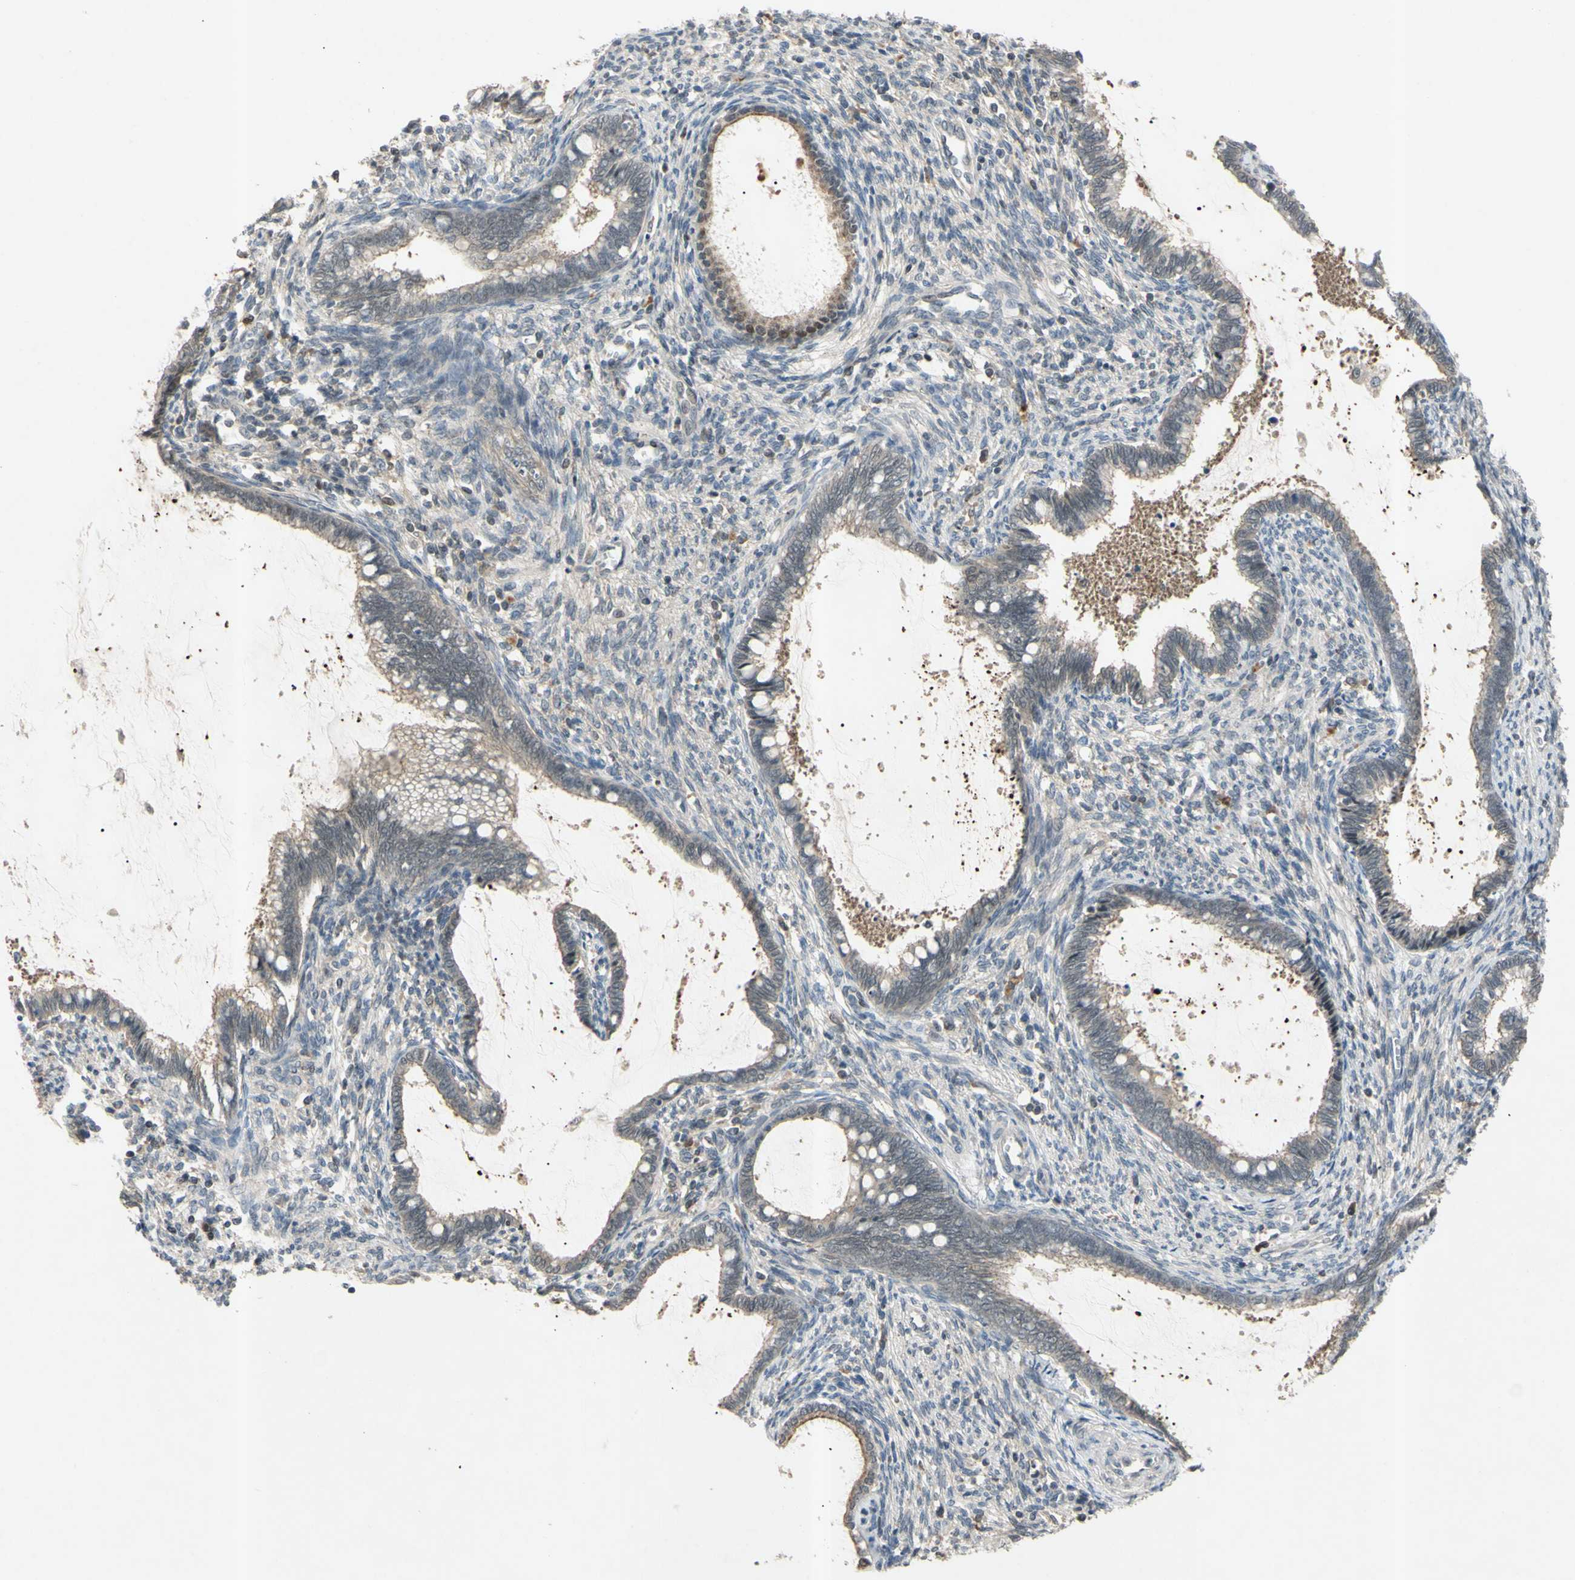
{"staining": {"intensity": "weak", "quantity": ">75%", "location": "cytoplasmic/membranous"}, "tissue": "cervical cancer", "cell_type": "Tumor cells", "image_type": "cancer", "snomed": [{"axis": "morphology", "description": "Adenocarcinoma, NOS"}, {"axis": "topography", "description": "Cervix"}], "caption": "Immunohistochemical staining of human cervical cancer exhibits low levels of weak cytoplasmic/membranous protein staining in about >75% of tumor cells.", "gene": "ALK", "patient": {"sex": "female", "age": 44}}